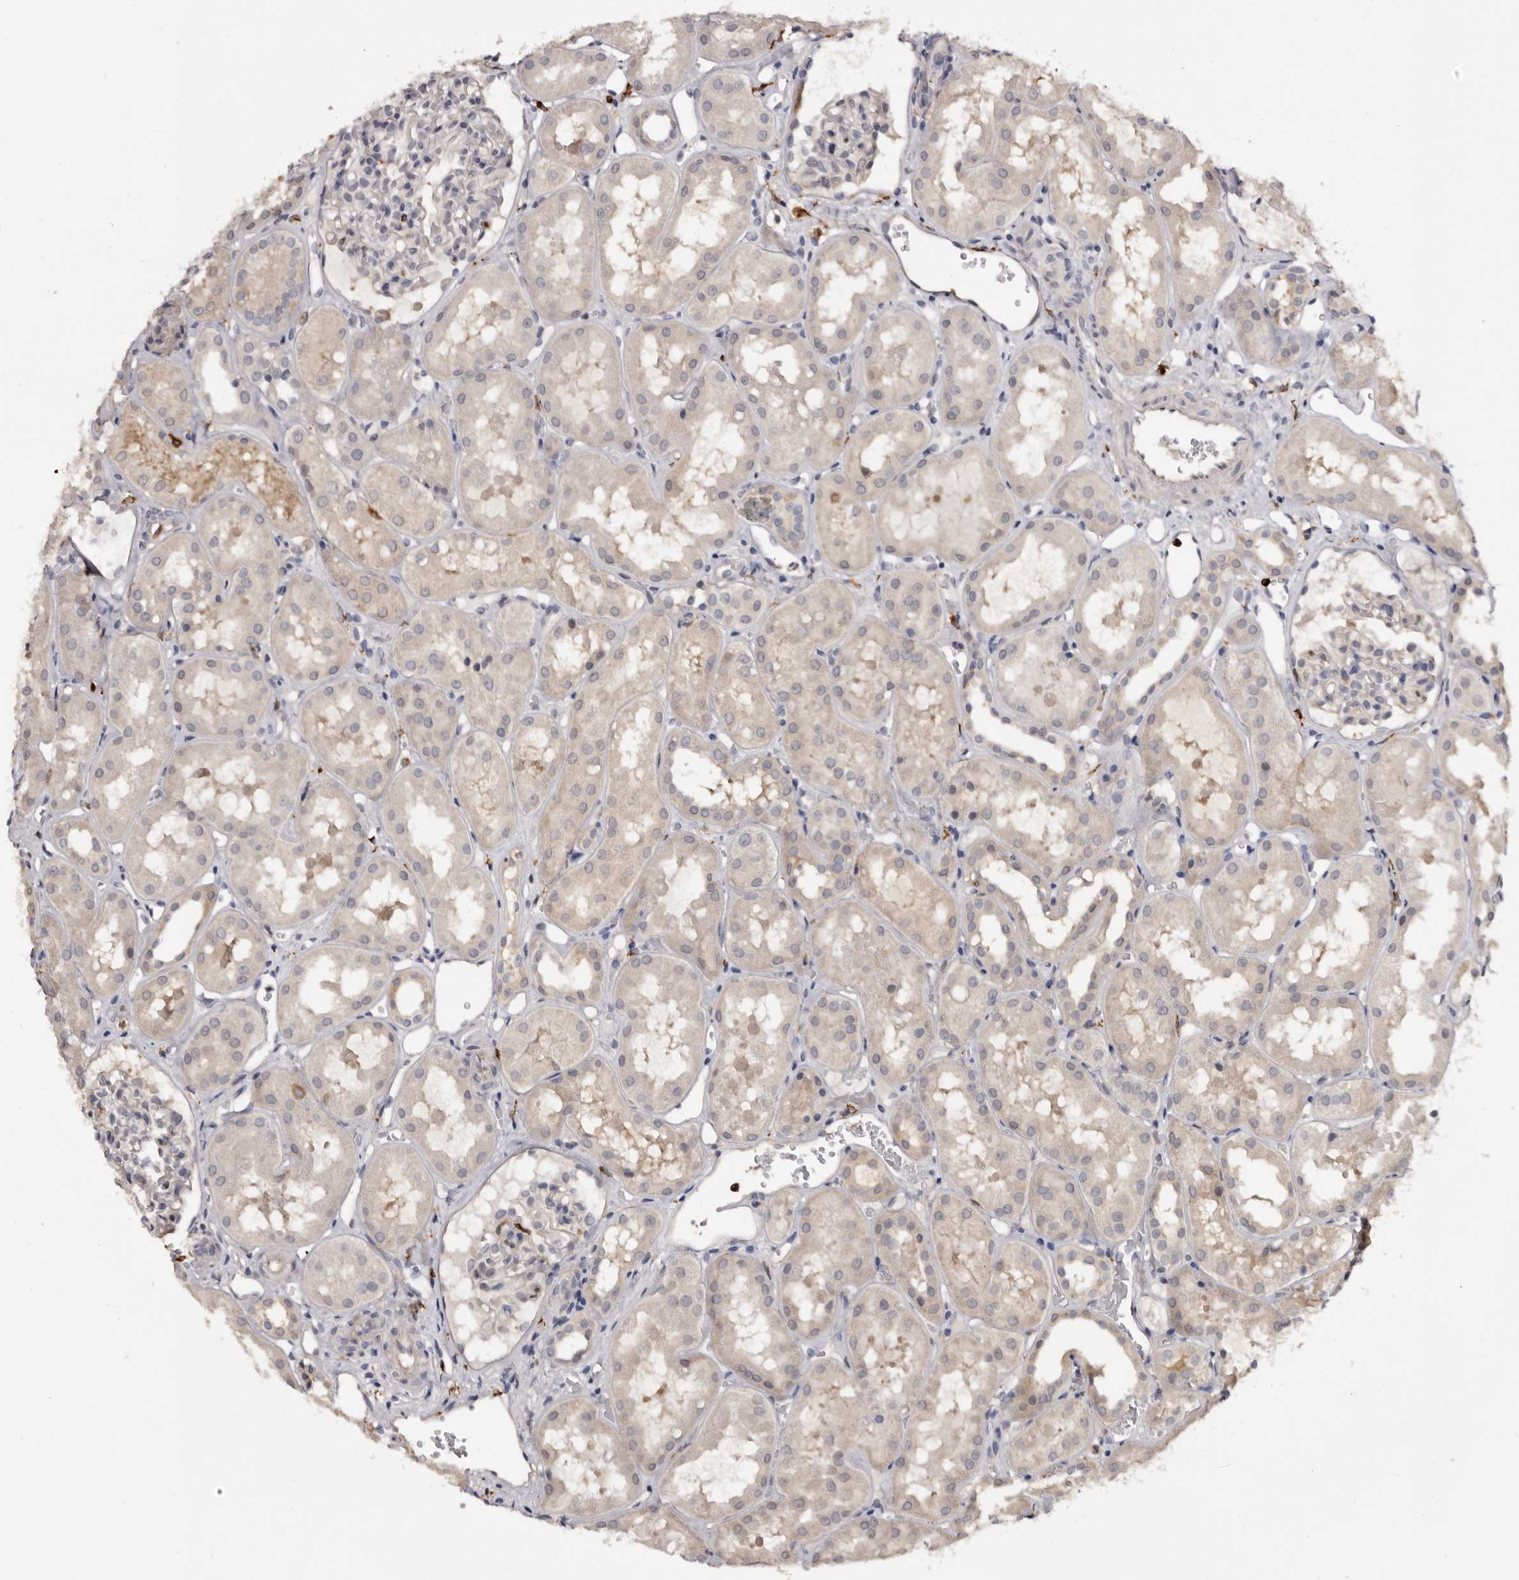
{"staining": {"intensity": "negative", "quantity": "none", "location": "none"}, "tissue": "kidney", "cell_type": "Cells in glomeruli", "image_type": "normal", "snomed": [{"axis": "morphology", "description": "Normal tissue, NOS"}, {"axis": "topography", "description": "Kidney"}], "caption": "The IHC photomicrograph has no significant positivity in cells in glomeruli of kidney. (Stains: DAB (3,3'-diaminobenzidine) IHC with hematoxylin counter stain, Microscopy: brightfield microscopy at high magnification).", "gene": "TNNI1", "patient": {"sex": "male", "age": 16}}